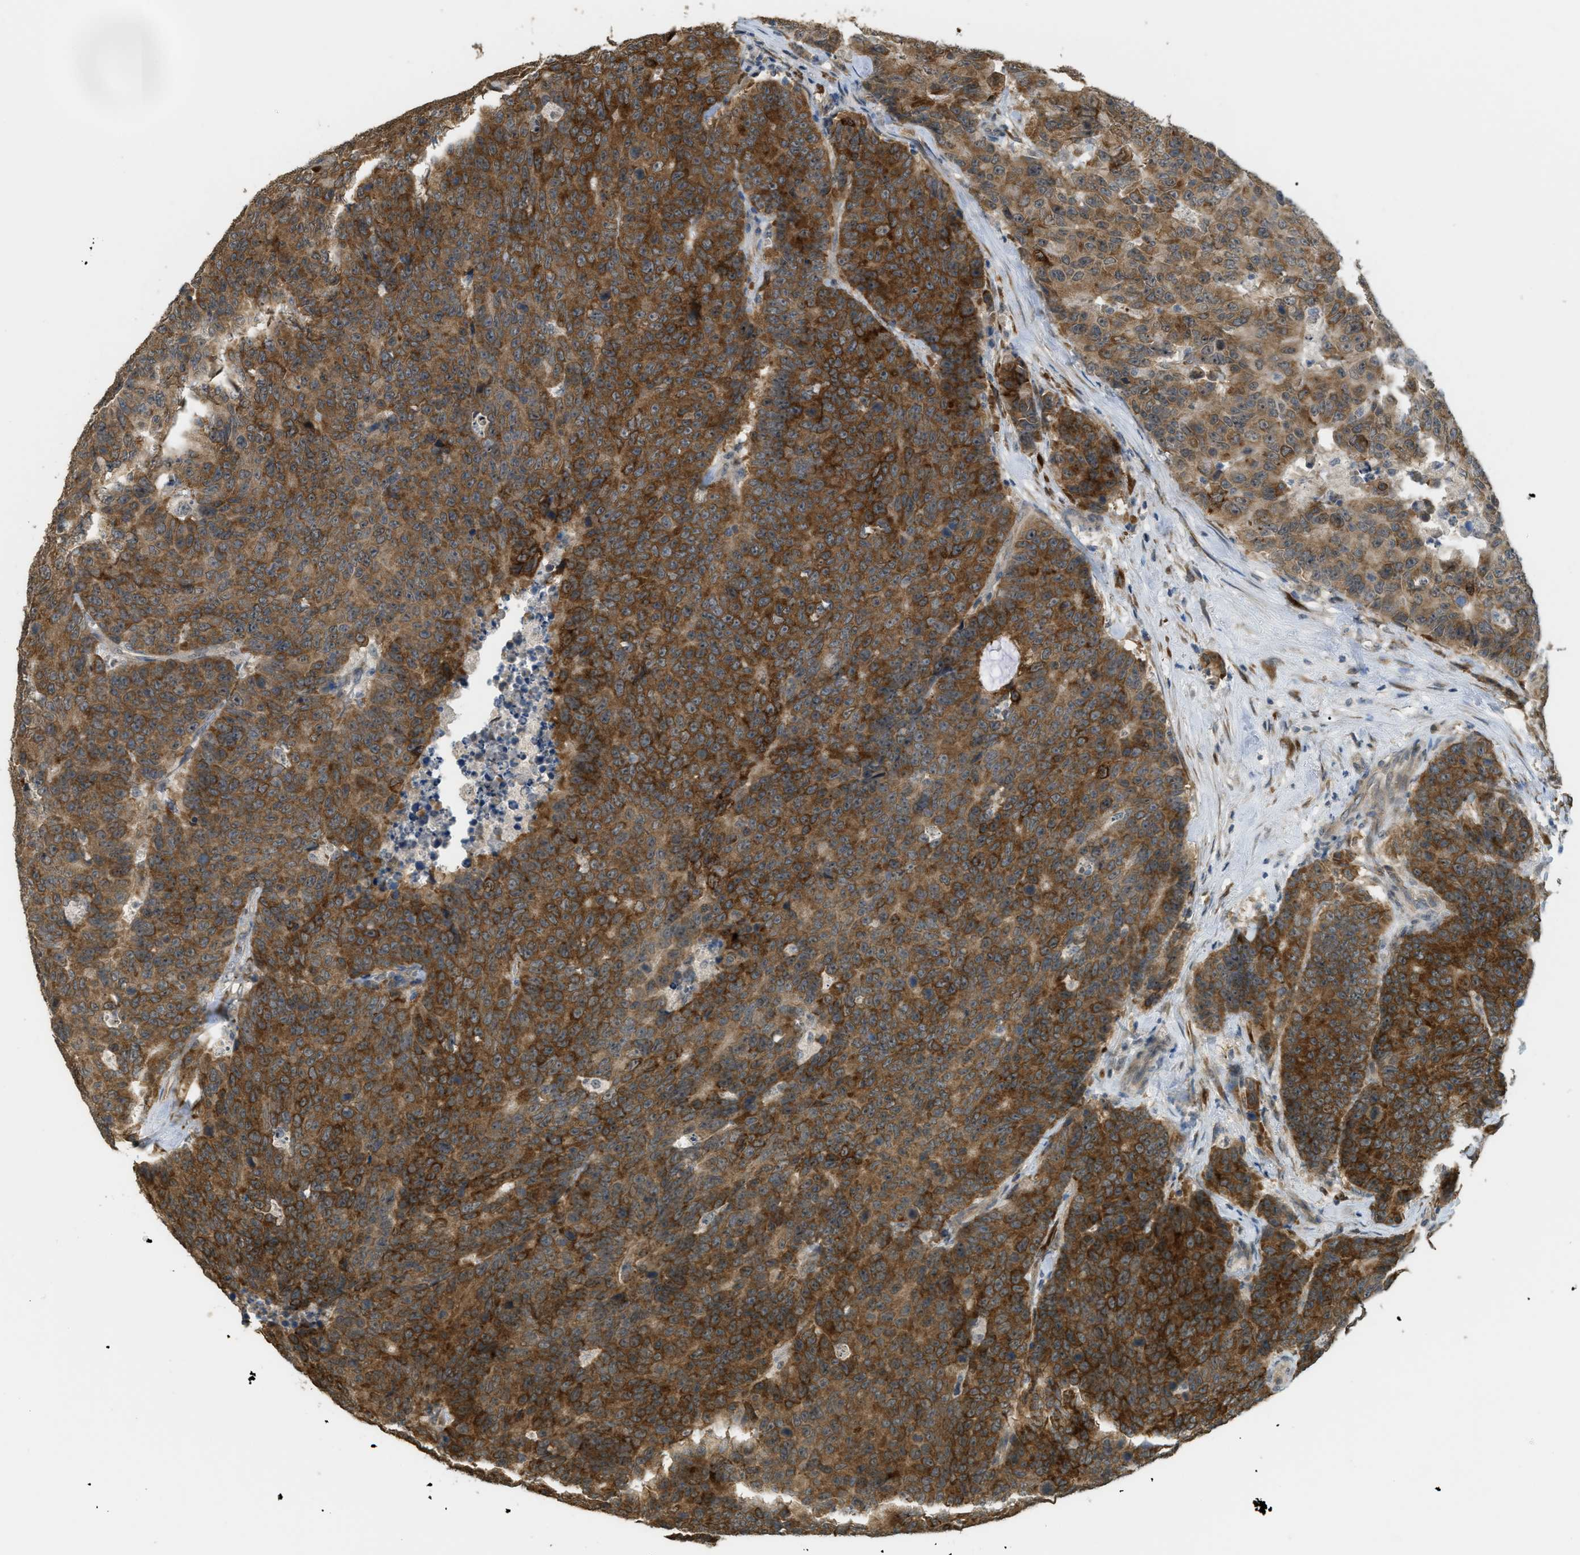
{"staining": {"intensity": "strong", "quantity": ">75%", "location": "cytoplasmic/membranous"}, "tissue": "colorectal cancer", "cell_type": "Tumor cells", "image_type": "cancer", "snomed": [{"axis": "morphology", "description": "Adenocarcinoma, NOS"}, {"axis": "topography", "description": "Colon"}], "caption": "Colorectal adenocarcinoma tissue shows strong cytoplasmic/membranous expression in about >75% of tumor cells", "gene": "IGF2BP2", "patient": {"sex": "female", "age": 86}}